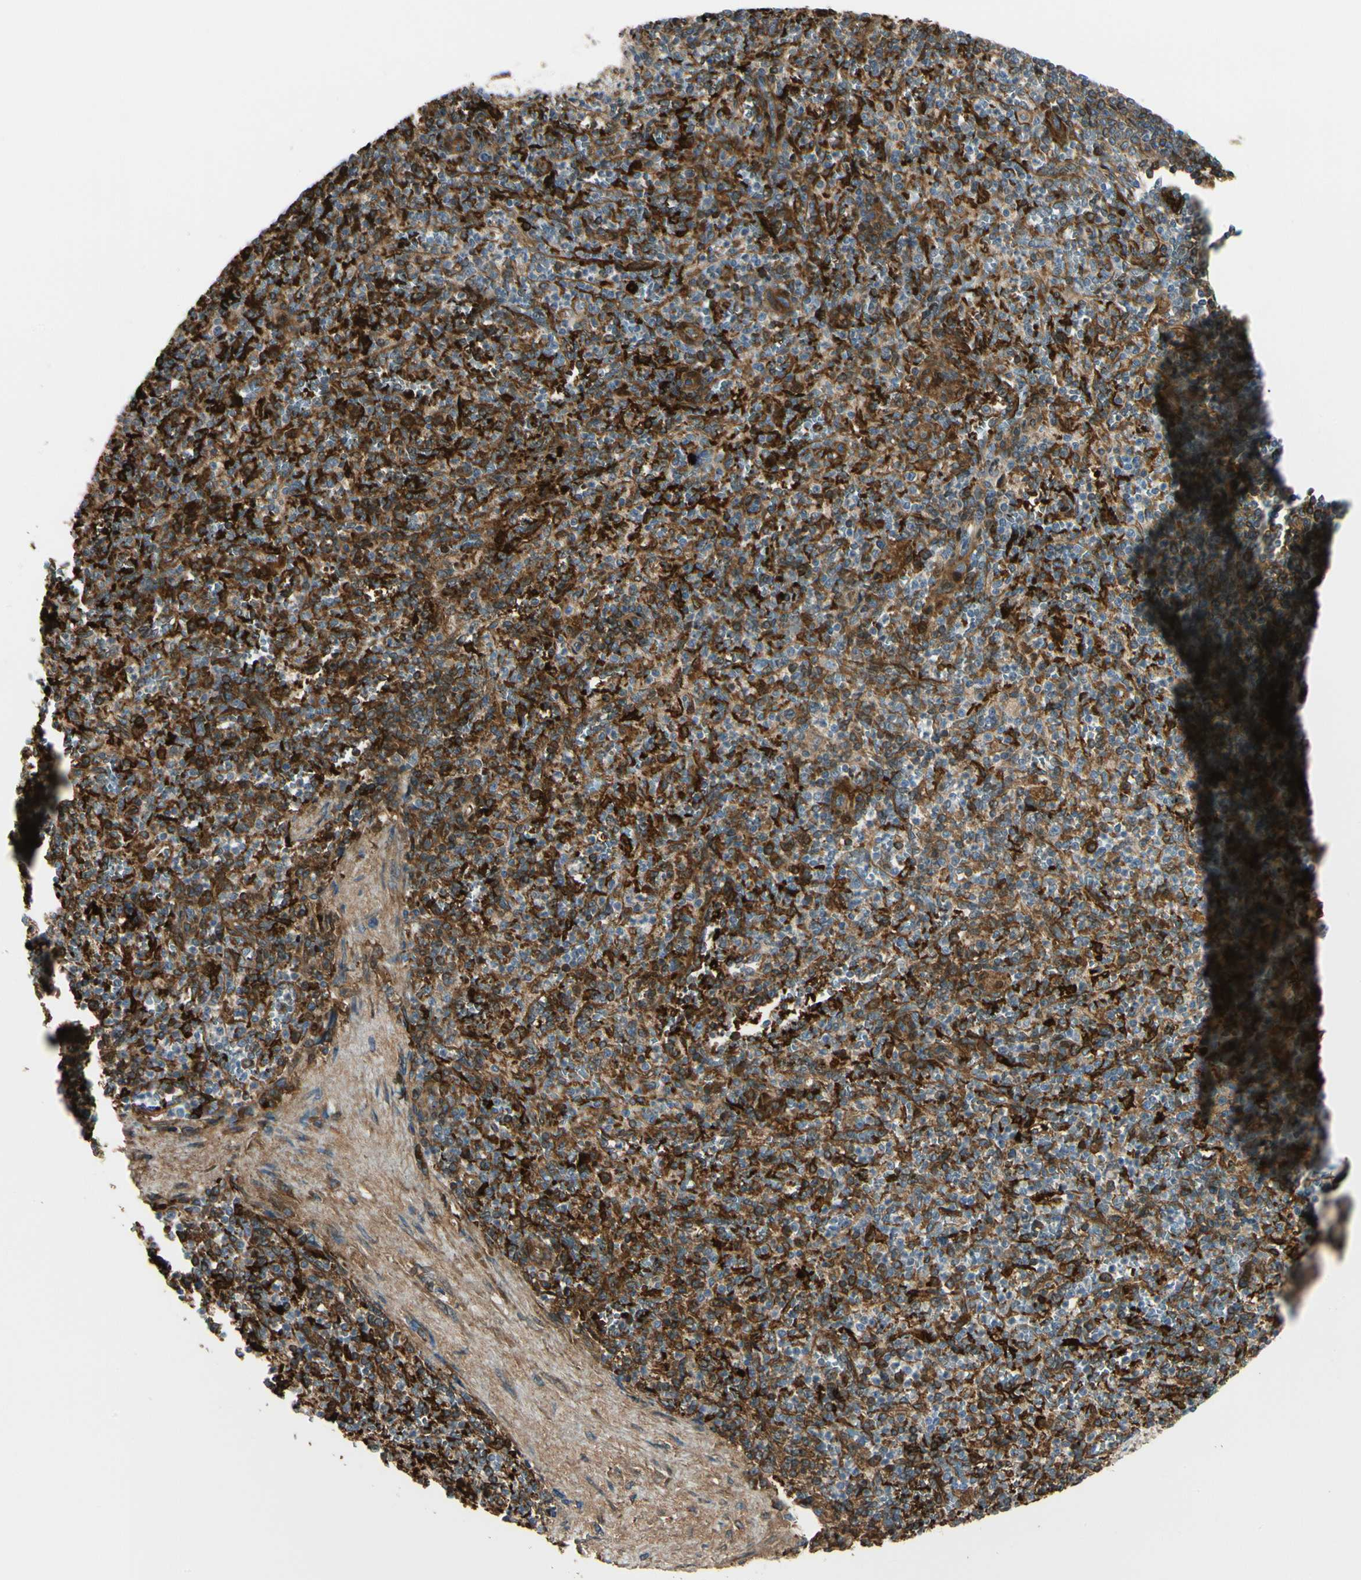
{"staining": {"intensity": "strong", "quantity": "25%-75%", "location": "cytoplasmic/membranous"}, "tissue": "spleen", "cell_type": "Cells in red pulp", "image_type": "normal", "snomed": [{"axis": "morphology", "description": "Normal tissue, NOS"}, {"axis": "topography", "description": "Spleen"}], "caption": "Strong cytoplasmic/membranous protein expression is present in approximately 25%-75% of cells in red pulp in spleen. The staining was performed using DAB to visualize the protein expression in brown, while the nuclei were stained in blue with hematoxylin (Magnification: 20x).", "gene": "FTH1", "patient": {"sex": "female", "age": 74}}